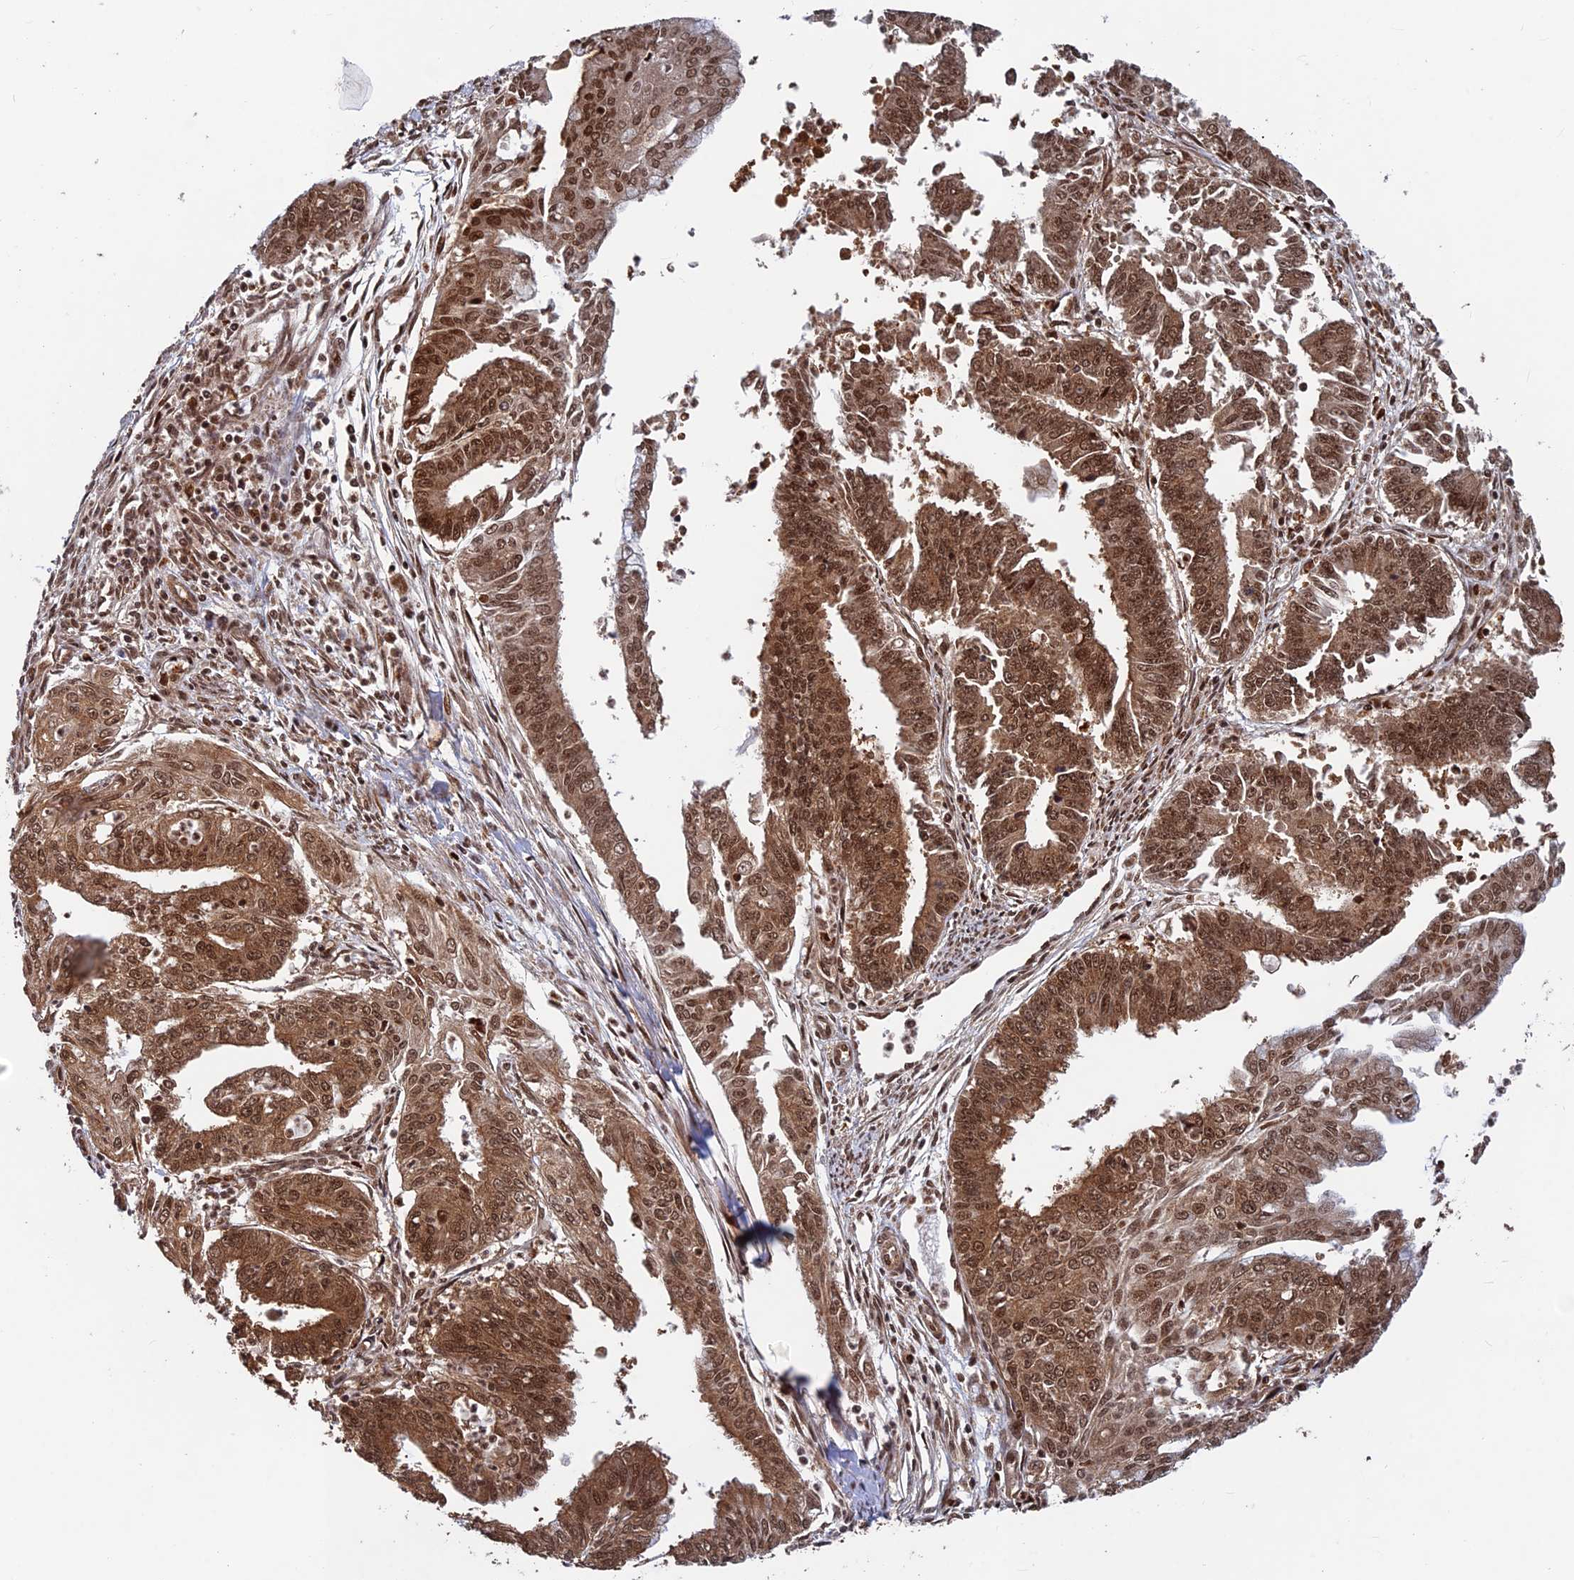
{"staining": {"intensity": "moderate", "quantity": ">75%", "location": "cytoplasmic/membranous,nuclear"}, "tissue": "endometrial cancer", "cell_type": "Tumor cells", "image_type": "cancer", "snomed": [{"axis": "morphology", "description": "Adenocarcinoma, NOS"}, {"axis": "topography", "description": "Endometrium"}], "caption": "Protein staining of endometrial cancer tissue displays moderate cytoplasmic/membranous and nuclear expression in approximately >75% of tumor cells. (DAB (3,3'-diaminobenzidine) IHC, brown staining for protein, blue staining for nuclei).", "gene": "FAM53C", "patient": {"sex": "female", "age": 73}}